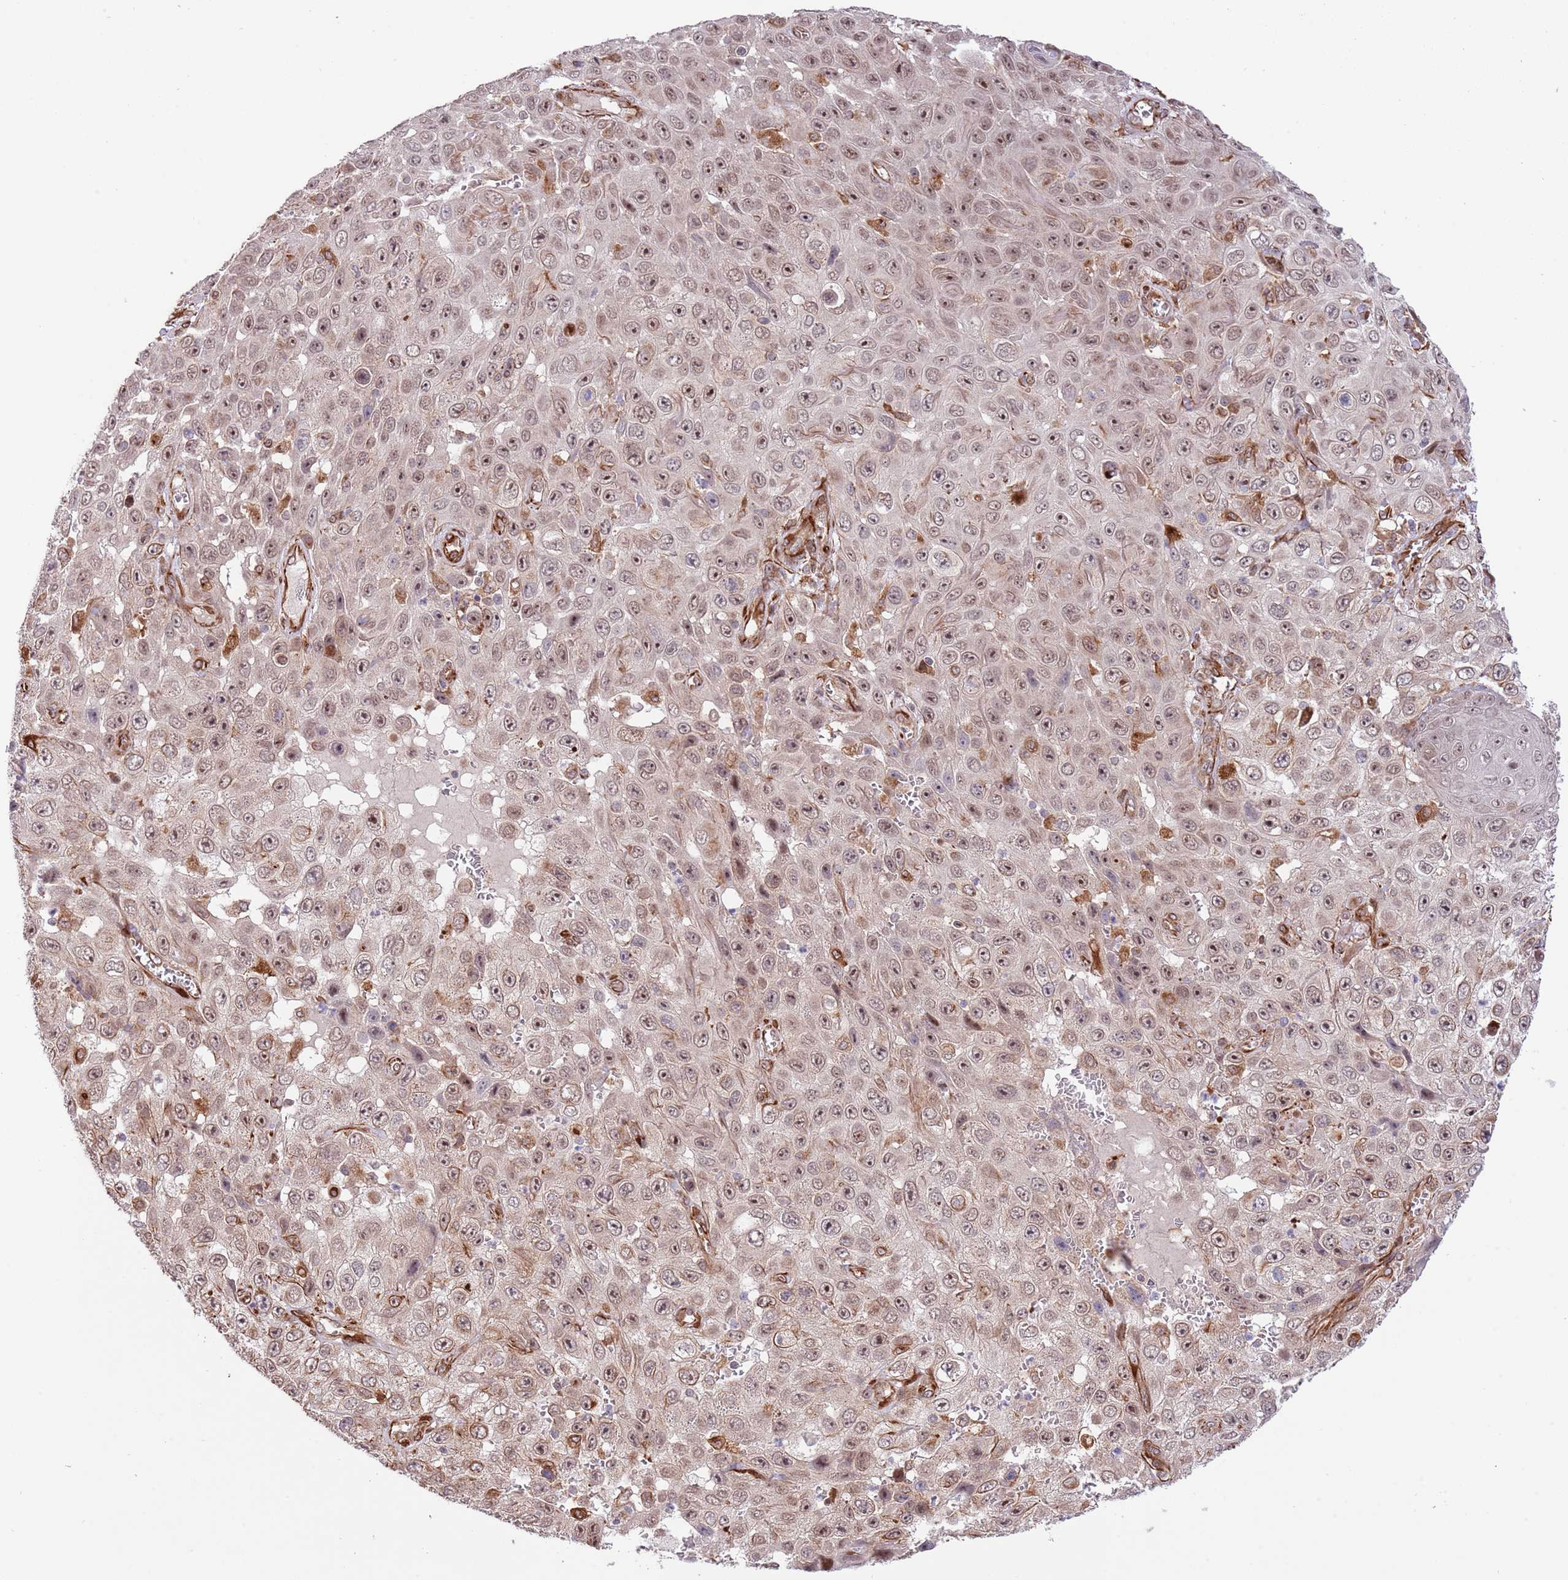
{"staining": {"intensity": "moderate", "quantity": ">75%", "location": "nuclear"}, "tissue": "skin cancer", "cell_type": "Tumor cells", "image_type": "cancer", "snomed": [{"axis": "morphology", "description": "Squamous cell carcinoma, NOS"}, {"axis": "topography", "description": "Skin"}], "caption": "There is medium levels of moderate nuclear expression in tumor cells of skin cancer (squamous cell carcinoma), as demonstrated by immunohistochemical staining (brown color).", "gene": "NEK3", "patient": {"sex": "male", "age": 82}}